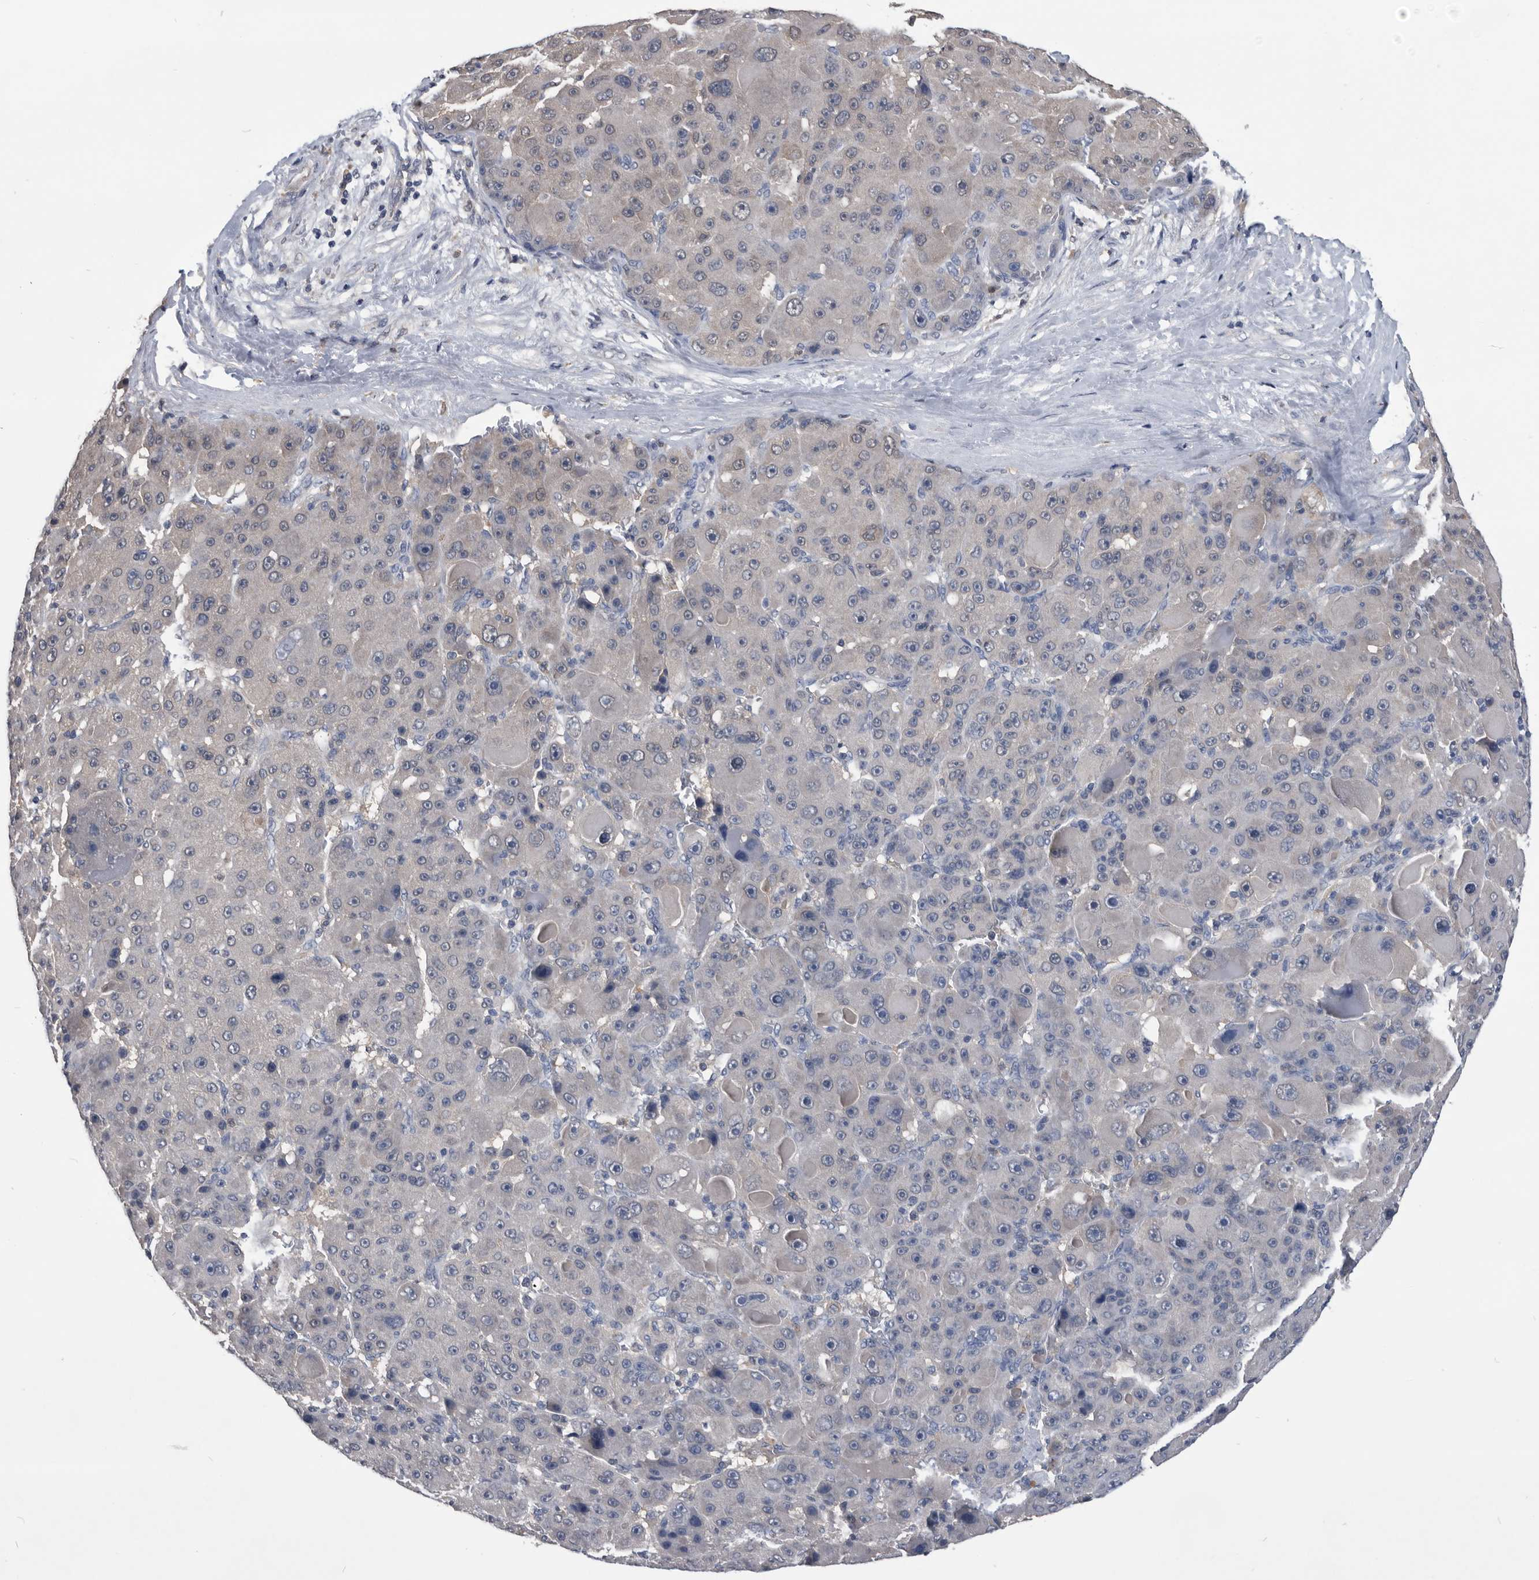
{"staining": {"intensity": "negative", "quantity": "none", "location": "none"}, "tissue": "liver cancer", "cell_type": "Tumor cells", "image_type": "cancer", "snomed": [{"axis": "morphology", "description": "Carcinoma, Hepatocellular, NOS"}, {"axis": "topography", "description": "Liver"}], "caption": "IHC of human liver hepatocellular carcinoma shows no positivity in tumor cells.", "gene": "PDXK", "patient": {"sex": "male", "age": 76}}